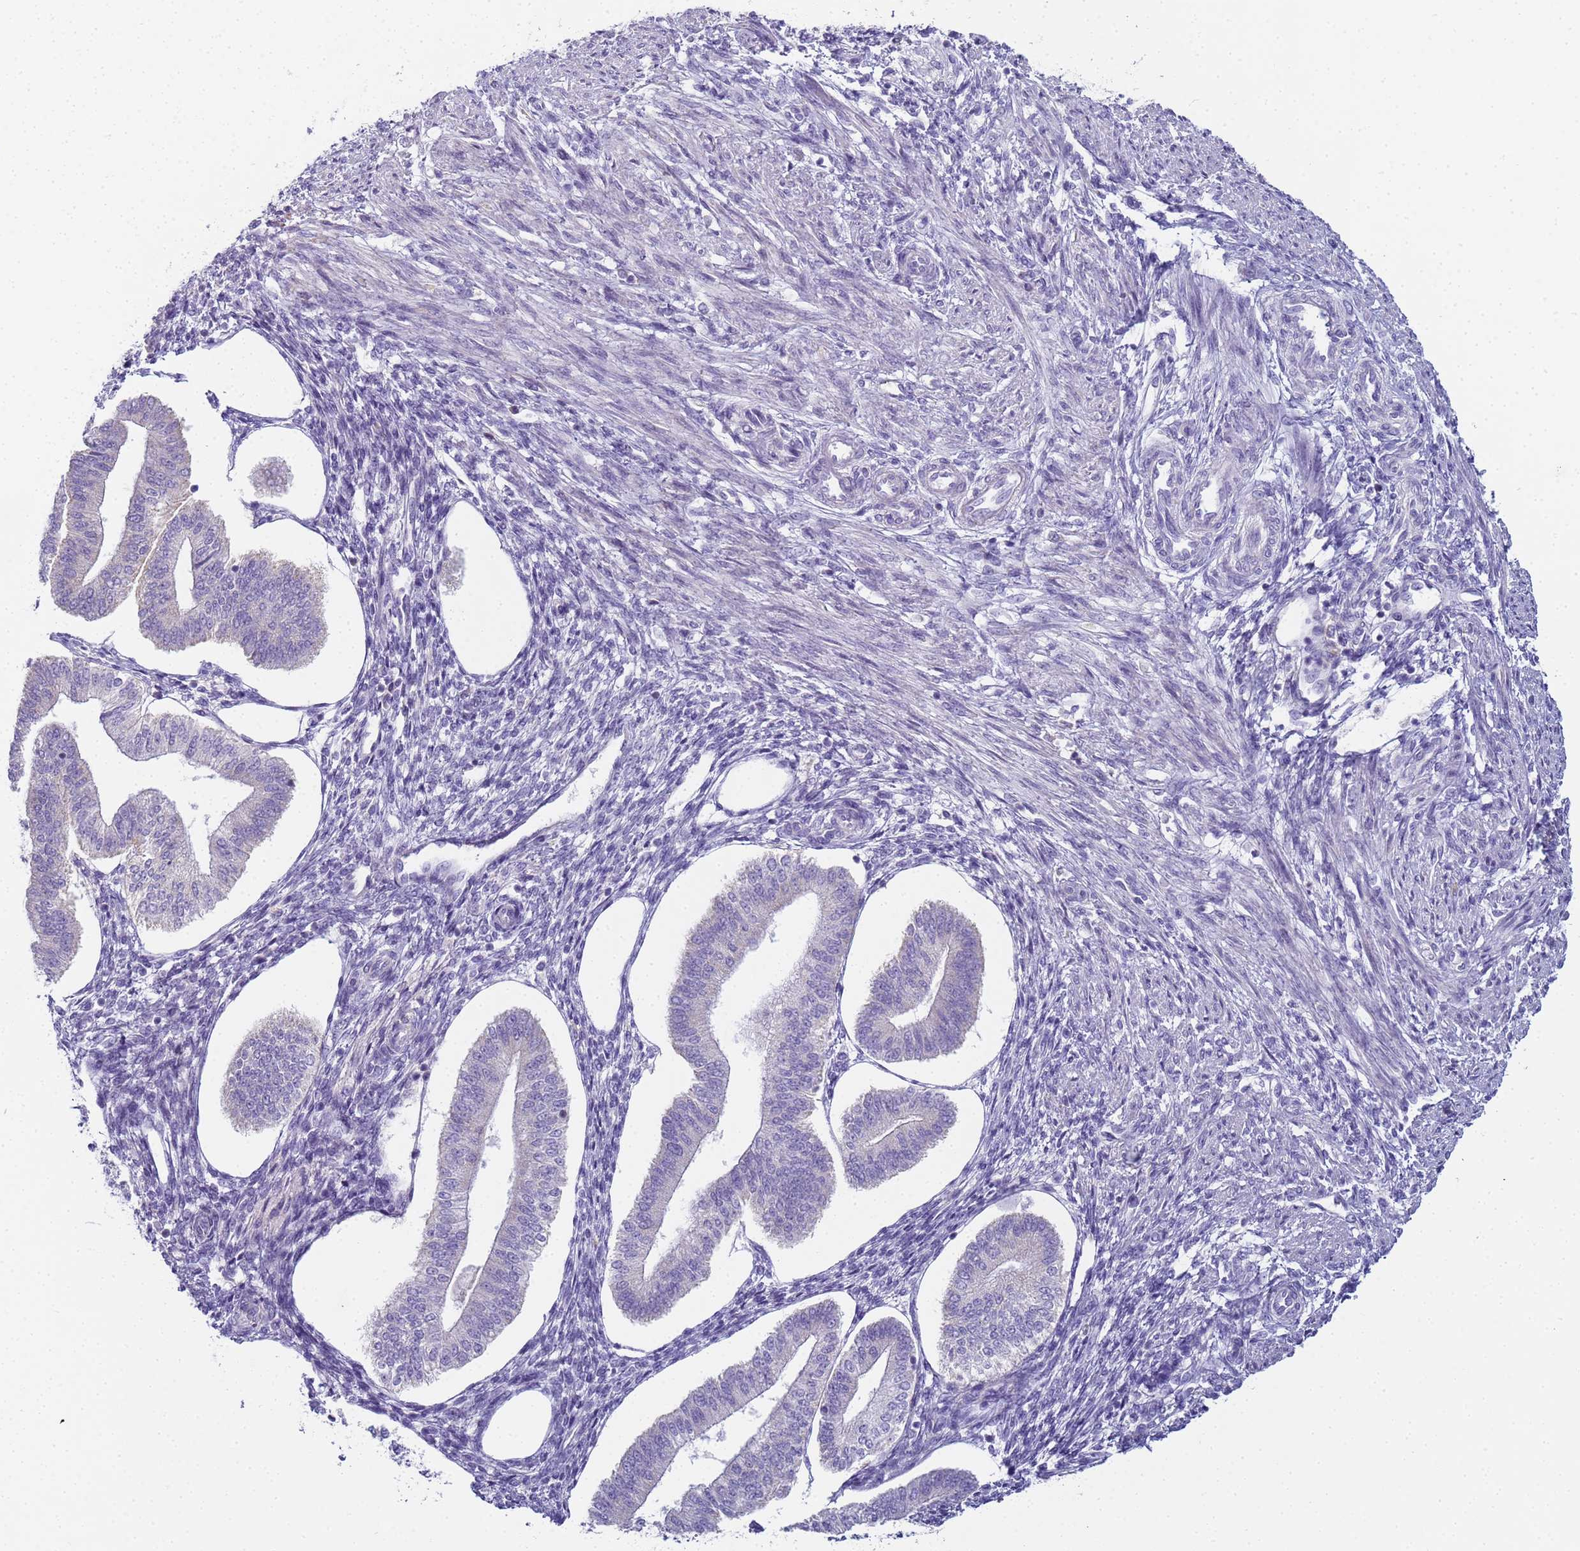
{"staining": {"intensity": "negative", "quantity": "none", "location": "none"}, "tissue": "endometrium", "cell_type": "Cells in endometrial stroma", "image_type": "normal", "snomed": [{"axis": "morphology", "description": "Normal tissue, NOS"}, {"axis": "topography", "description": "Endometrium"}], "caption": "DAB (3,3'-diaminobenzidine) immunohistochemical staining of unremarkable endometrium exhibits no significant positivity in cells in endometrial stroma.", "gene": "CR1", "patient": {"sex": "female", "age": 34}}